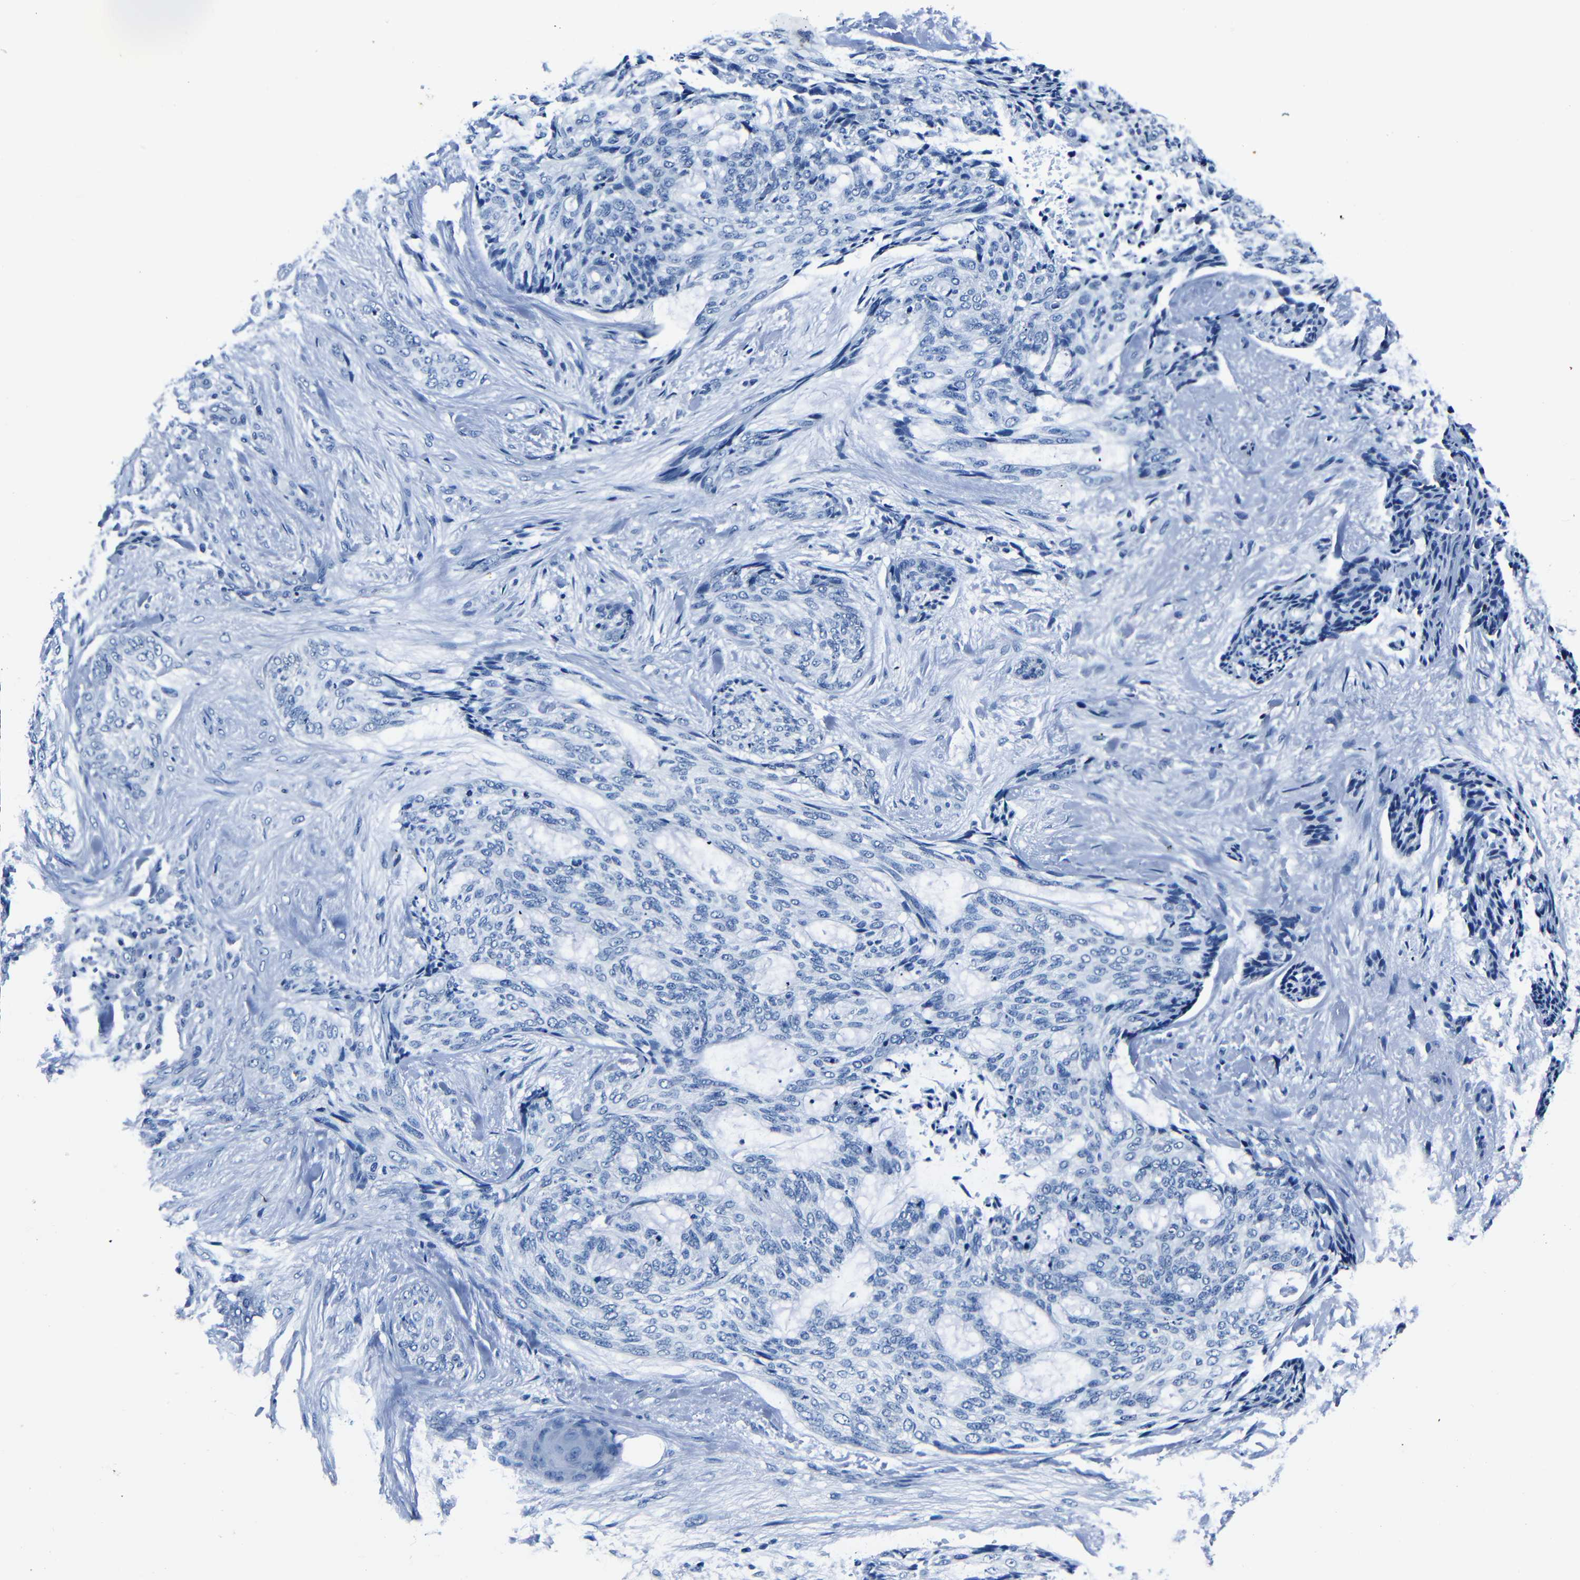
{"staining": {"intensity": "negative", "quantity": "none", "location": "none"}, "tissue": "skin cancer", "cell_type": "Tumor cells", "image_type": "cancer", "snomed": [{"axis": "morphology", "description": "Normal tissue, NOS"}, {"axis": "morphology", "description": "Basal cell carcinoma"}, {"axis": "topography", "description": "Skin"}], "caption": "IHC of human skin cancer (basal cell carcinoma) displays no staining in tumor cells. (Stains: DAB immunohistochemistry (IHC) with hematoxylin counter stain, Microscopy: brightfield microscopy at high magnification).", "gene": "NCMAP", "patient": {"sex": "female", "age": 71}}